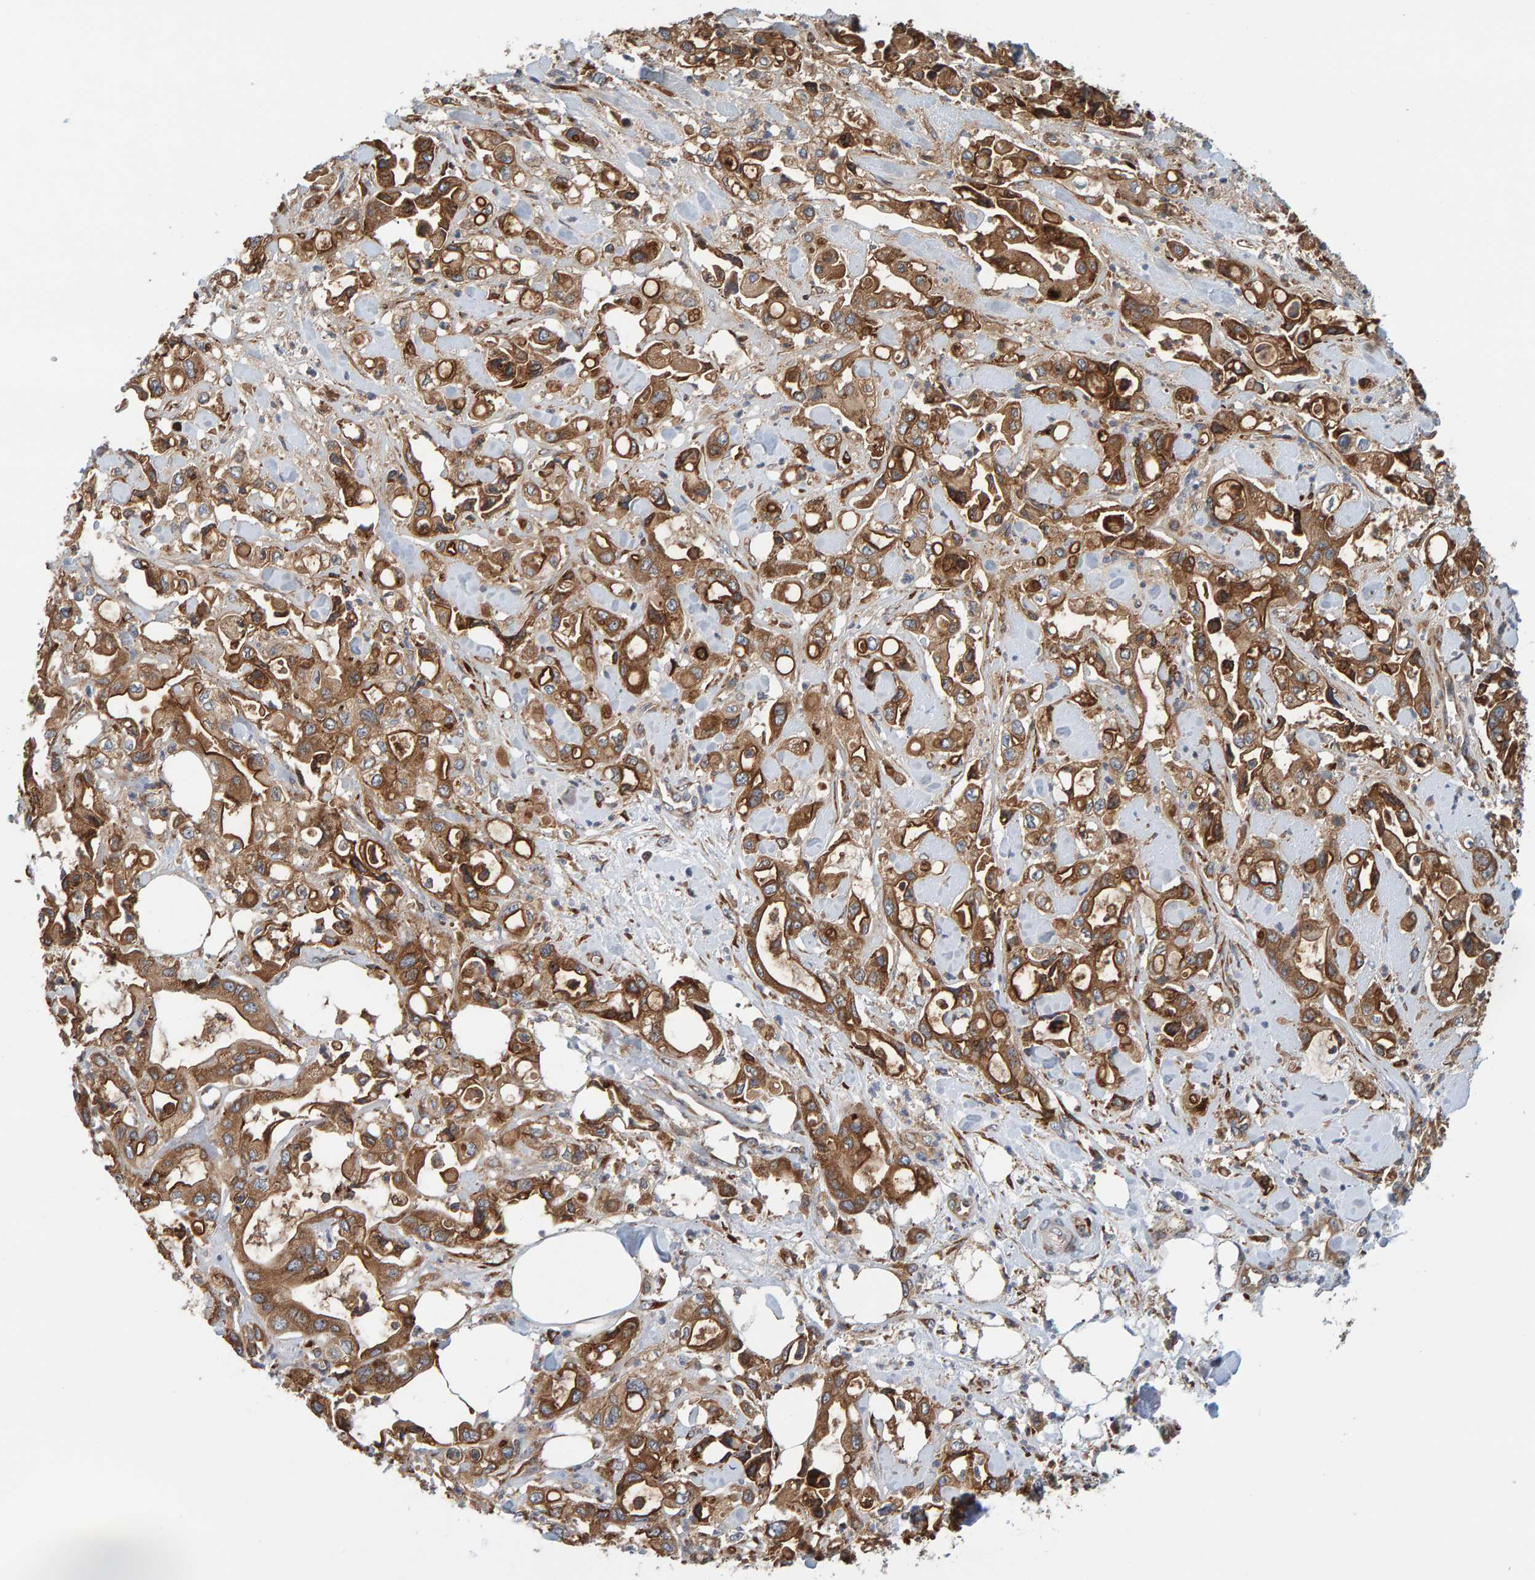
{"staining": {"intensity": "strong", "quantity": ">75%", "location": "cytoplasmic/membranous"}, "tissue": "pancreatic cancer", "cell_type": "Tumor cells", "image_type": "cancer", "snomed": [{"axis": "morphology", "description": "Adenocarcinoma, NOS"}, {"axis": "topography", "description": "Pancreas"}], "caption": "Protein staining displays strong cytoplasmic/membranous expression in approximately >75% of tumor cells in pancreatic cancer.", "gene": "BAIAP2", "patient": {"sex": "male", "age": 70}}